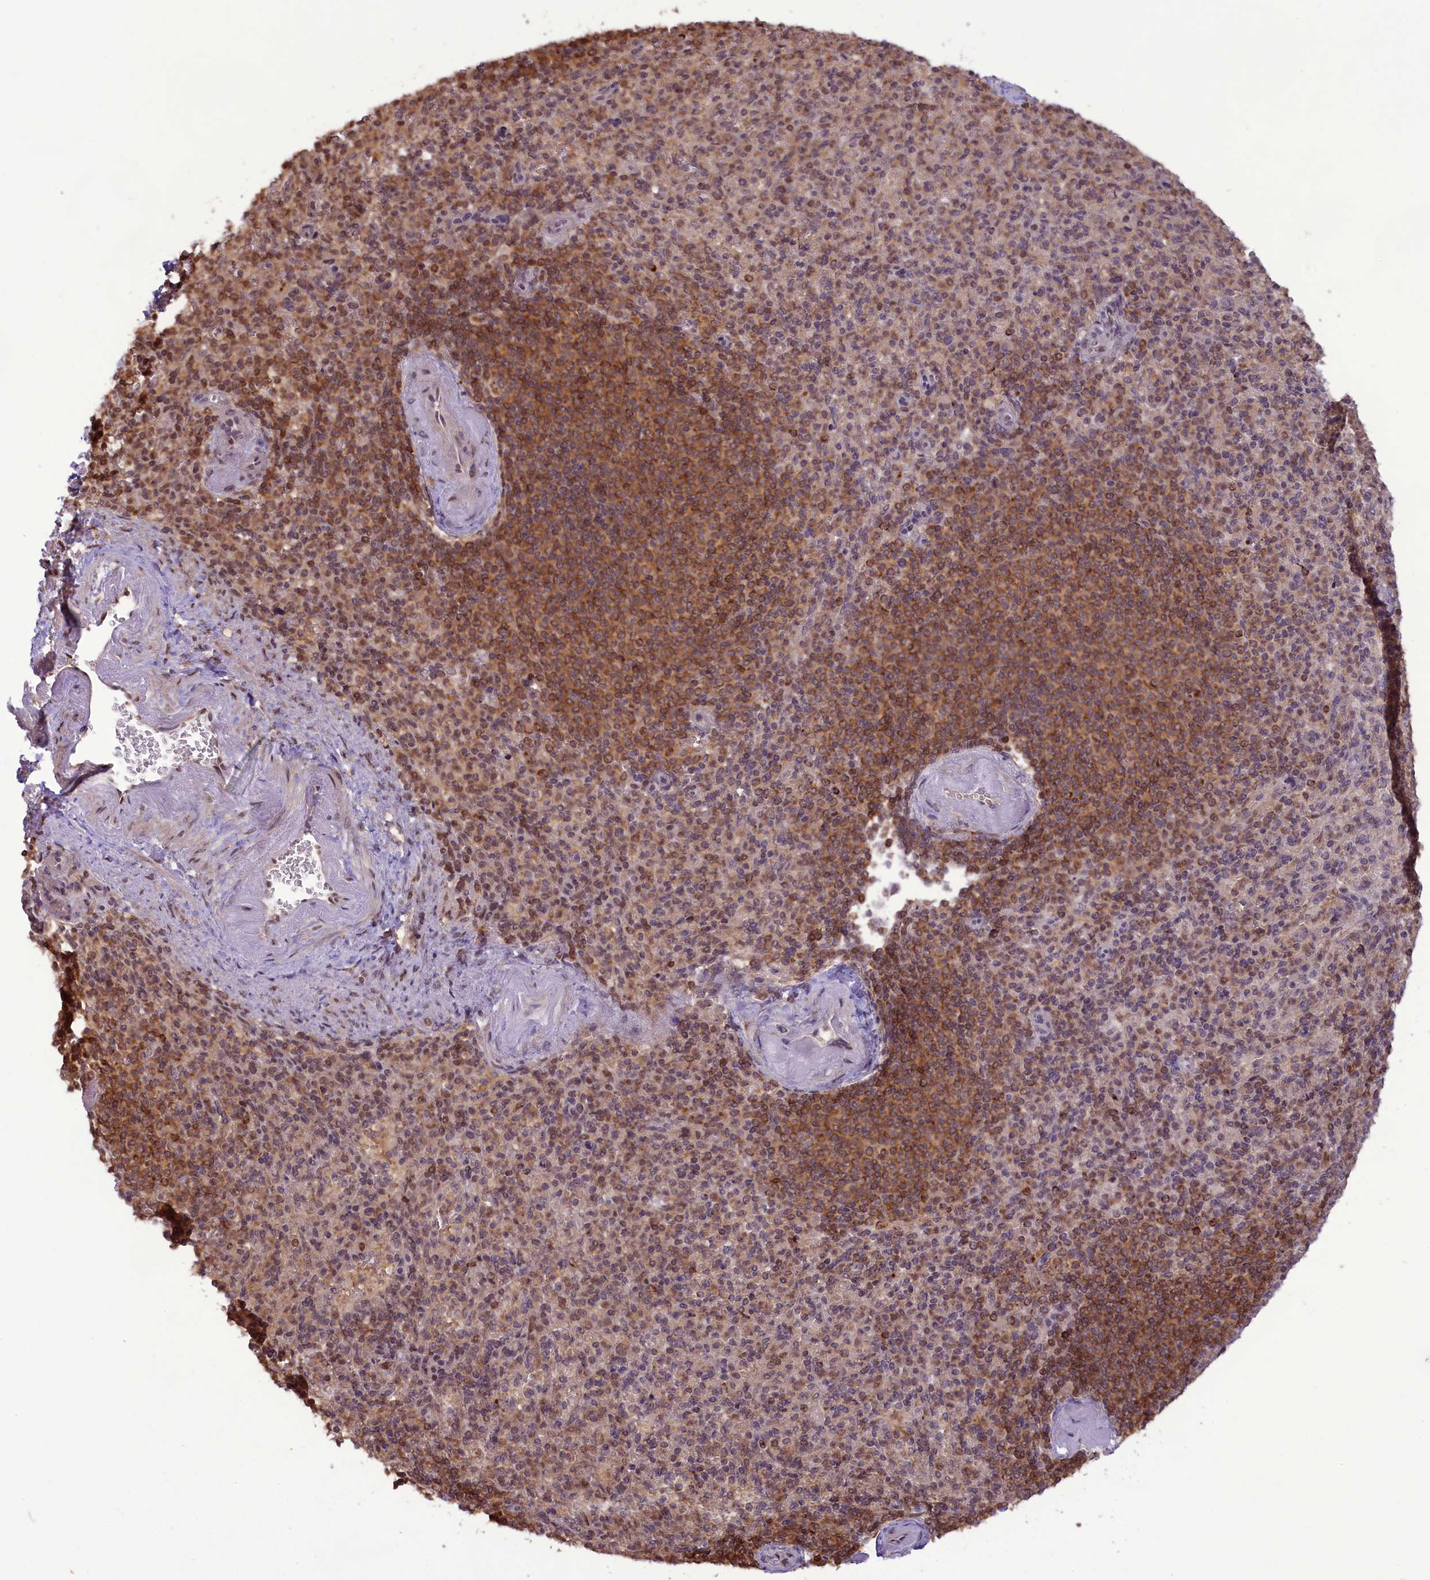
{"staining": {"intensity": "moderate", "quantity": "25%-75%", "location": "cytoplasmic/membranous,nuclear"}, "tissue": "spleen", "cell_type": "Cells in red pulp", "image_type": "normal", "snomed": [{"axis": "morphology", "description": "Normal tissue, NOS"}, {"axis": "topography", "description": "Spleen"}], "caption": "Protein expression analysis of normal spleen shows moderate cytoplasmic/membranous,nuclear staining in approximately 25%-75% of cells in red pulp. (DAB (3,3'-diaminobenzidine) IHC with brightfield microscopy, high magnification).", "gene": "CARD8", "patient": {"sex": "female", "age": 74}}